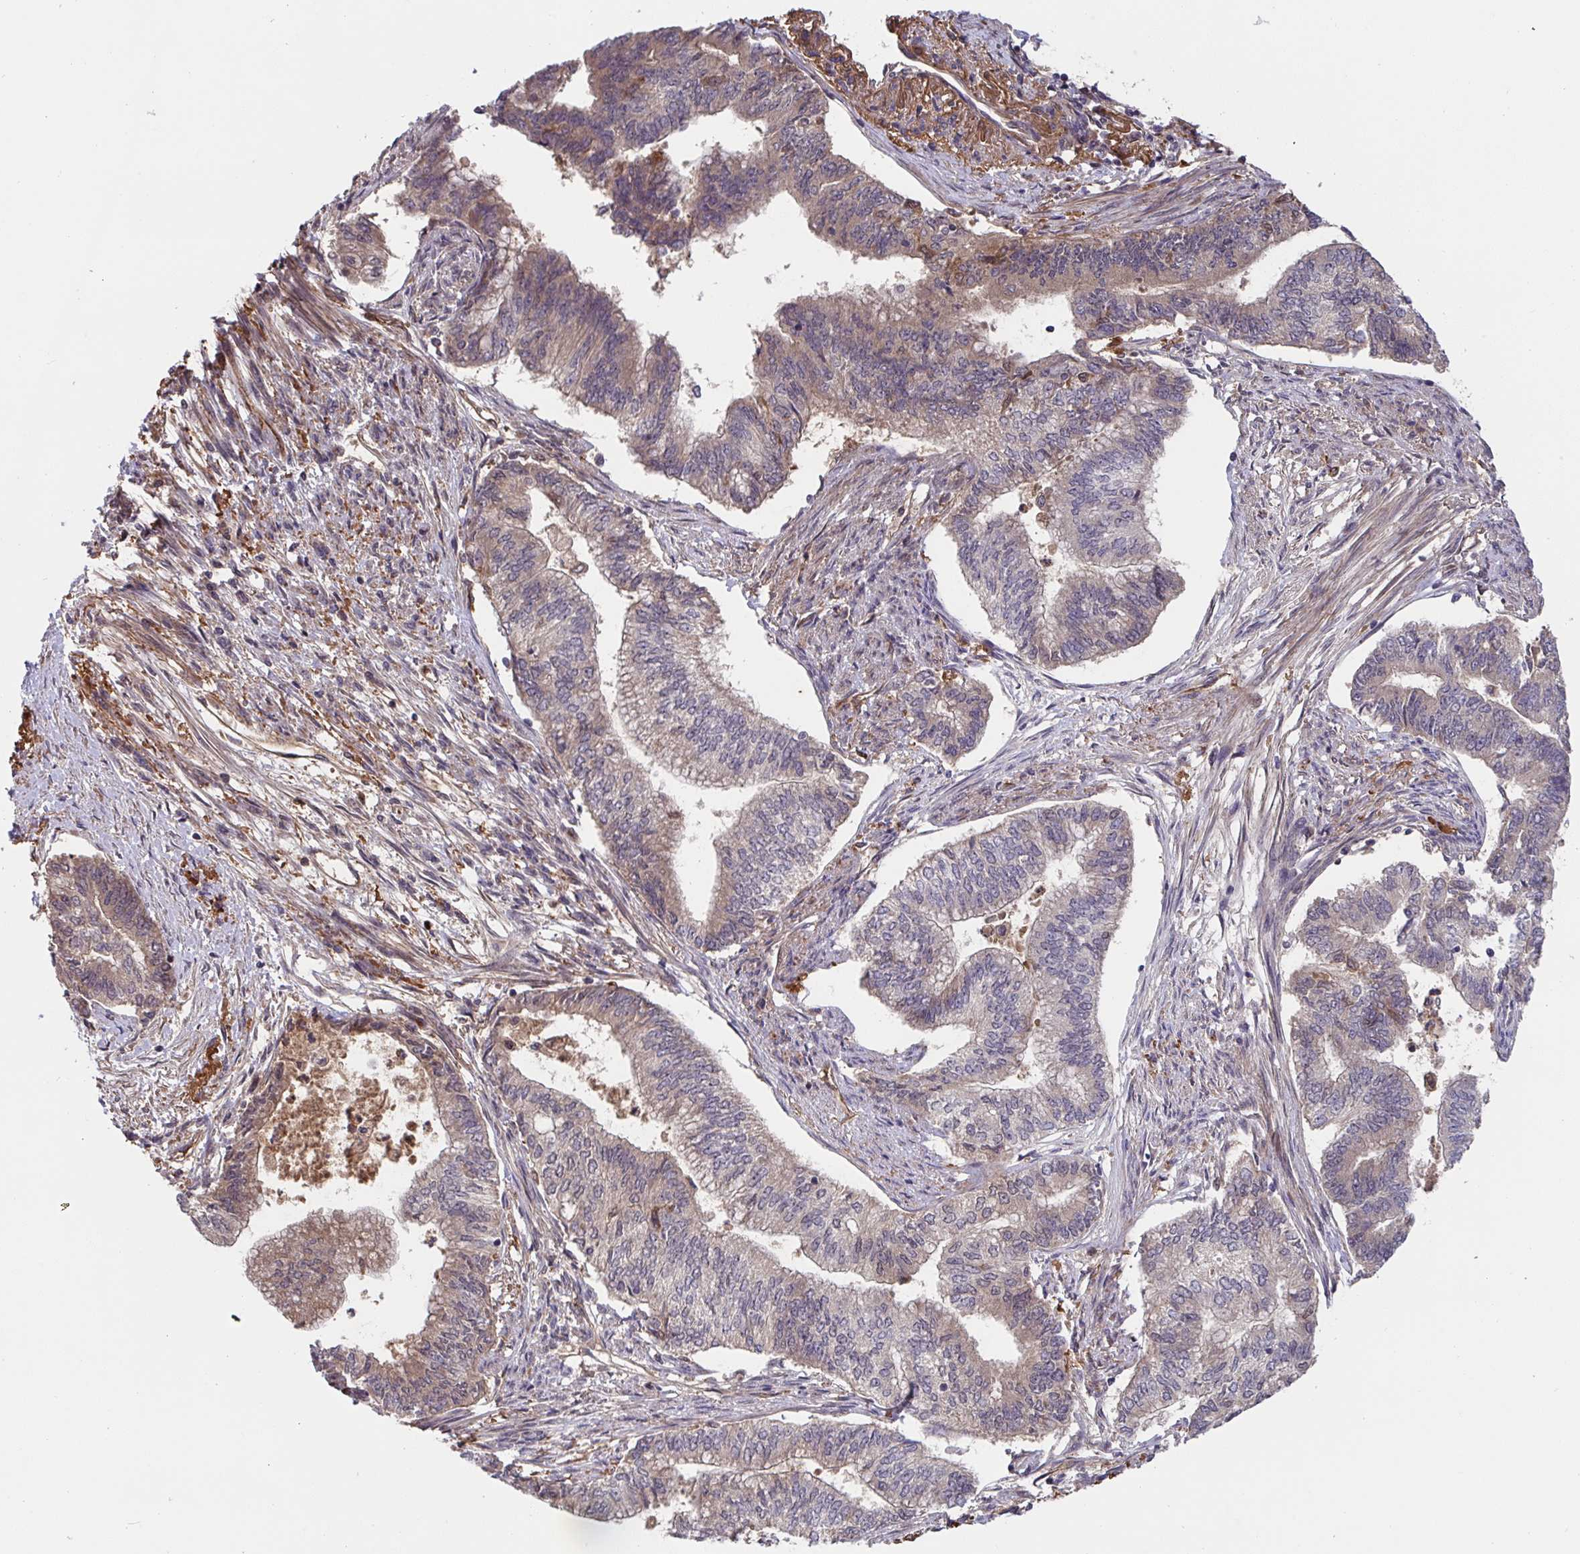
{"staining": {"intensity": "weak", "quantity": "<25%", "location": "cytoplasmic/membranous"}, "tissue": "endometrial cancer", "cell_type": "Tumor cells", "image_type": "cancer", "snomed": [{"axis": "morphology", "description": "Adenocarcinoma, NOS"}, {"axis": "topography", "description": "Endometrium"}], "caption": "A high-resolution photomicrograph shows IHC staining of endometrial adenocarcinoma, which demonstrates no significant positivity in tumor cells.", "gene": "TIGAR", "patient": {"sex": "female", "age": 65}}